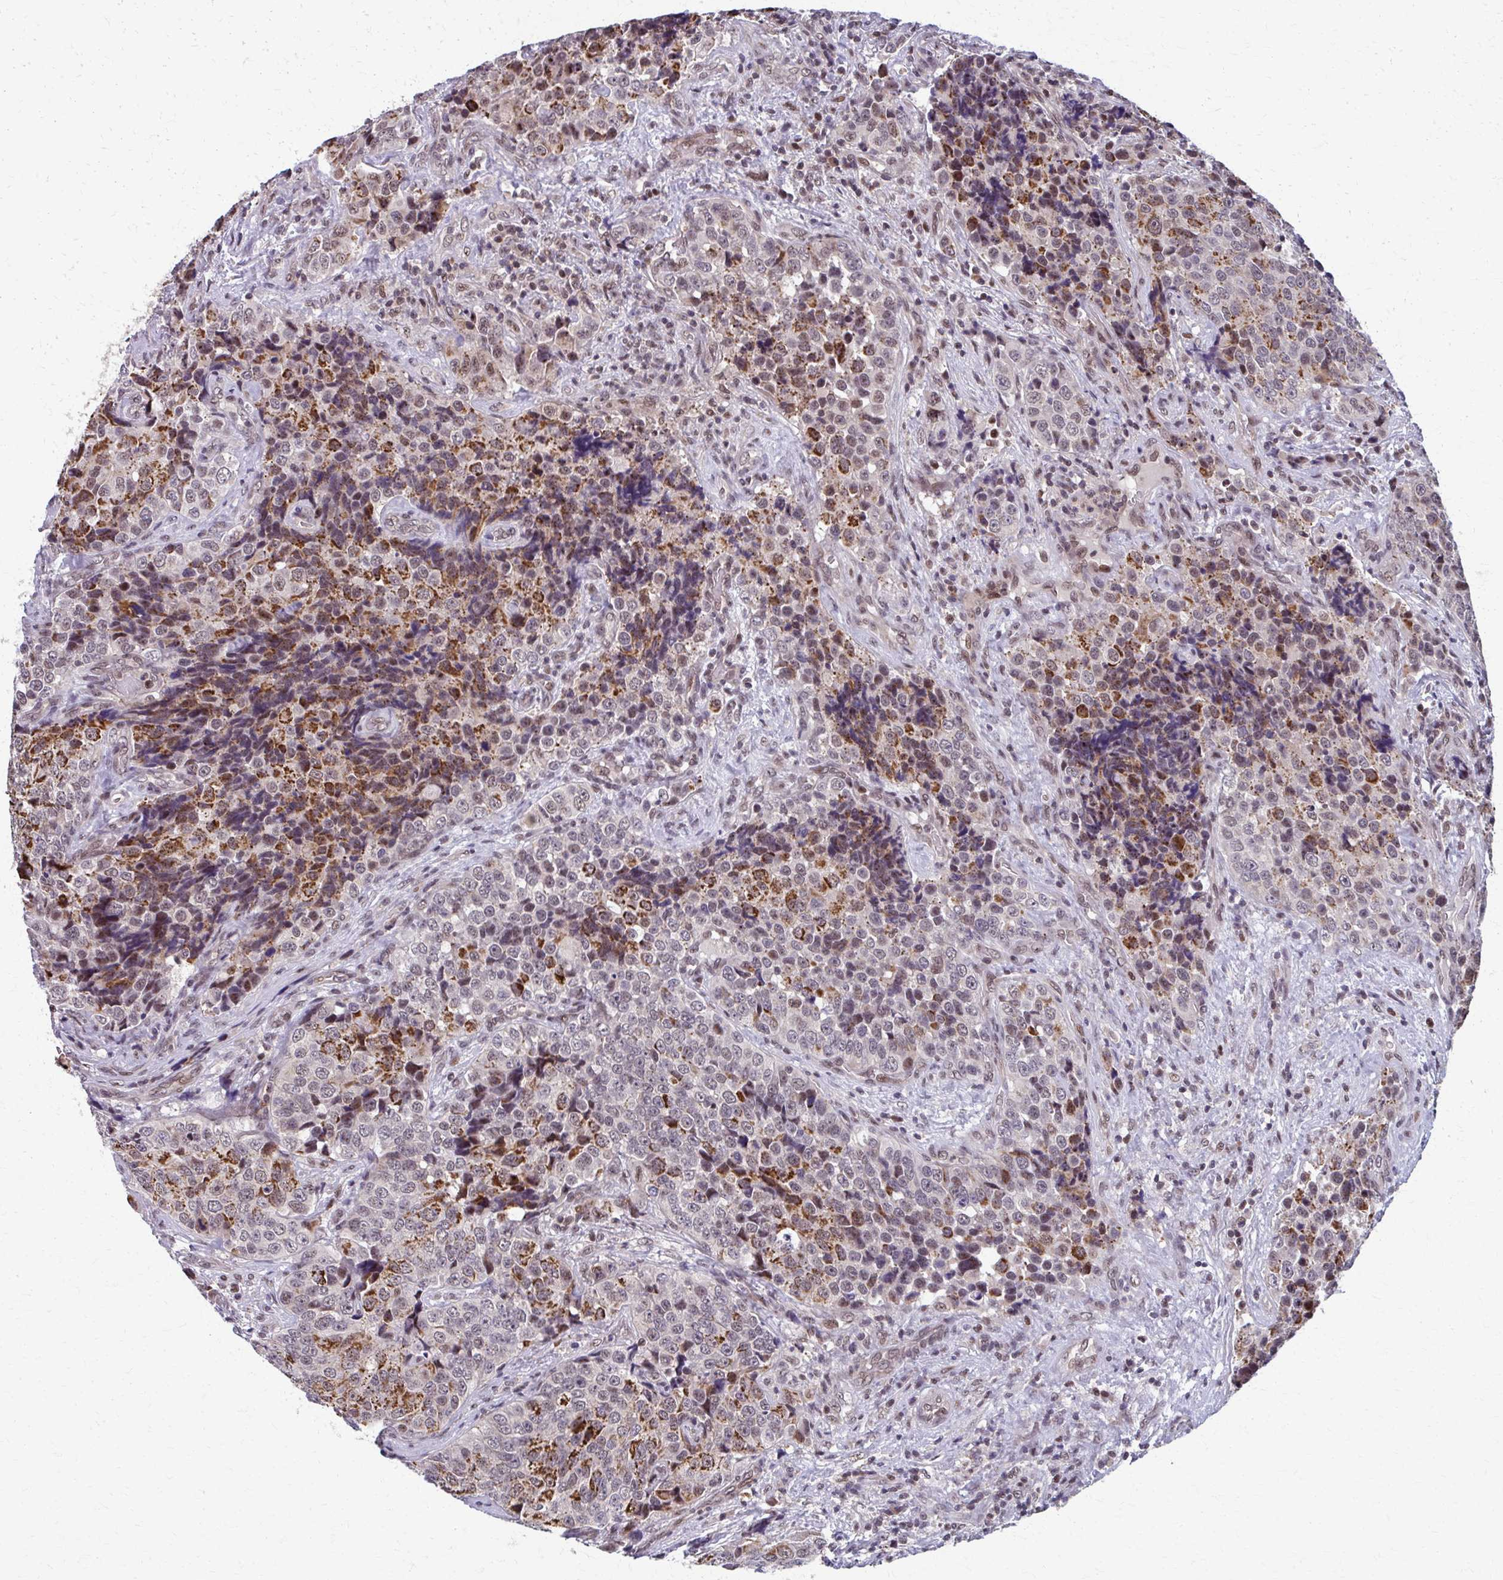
{"staining": {"intensity": "moderate", "quantity": "25%-75%", "location": "cytoplasmic/membranous"}, "tissue": "urothelial cancer", "cell_type": "Tumor cells", "image_type": "cancer", "snomed": [{"axis": "morphology", "description": "Urothelial carcinoma, NOS"}, {"axis": "topography", "description": "Urinary bladder"}], "caption": "Immunohistochemistry image of neoplastic tissue: urothelial cancer stained using immunohistochemistry displays medium levels of moderate protein expression localized specifically in the cytoplasmic/membranous of tumor cells, appearing as a cytoplasmic/membranous brown color.", "gene": "SETBP1", "patient": {"sex": "male", "age": 52}}